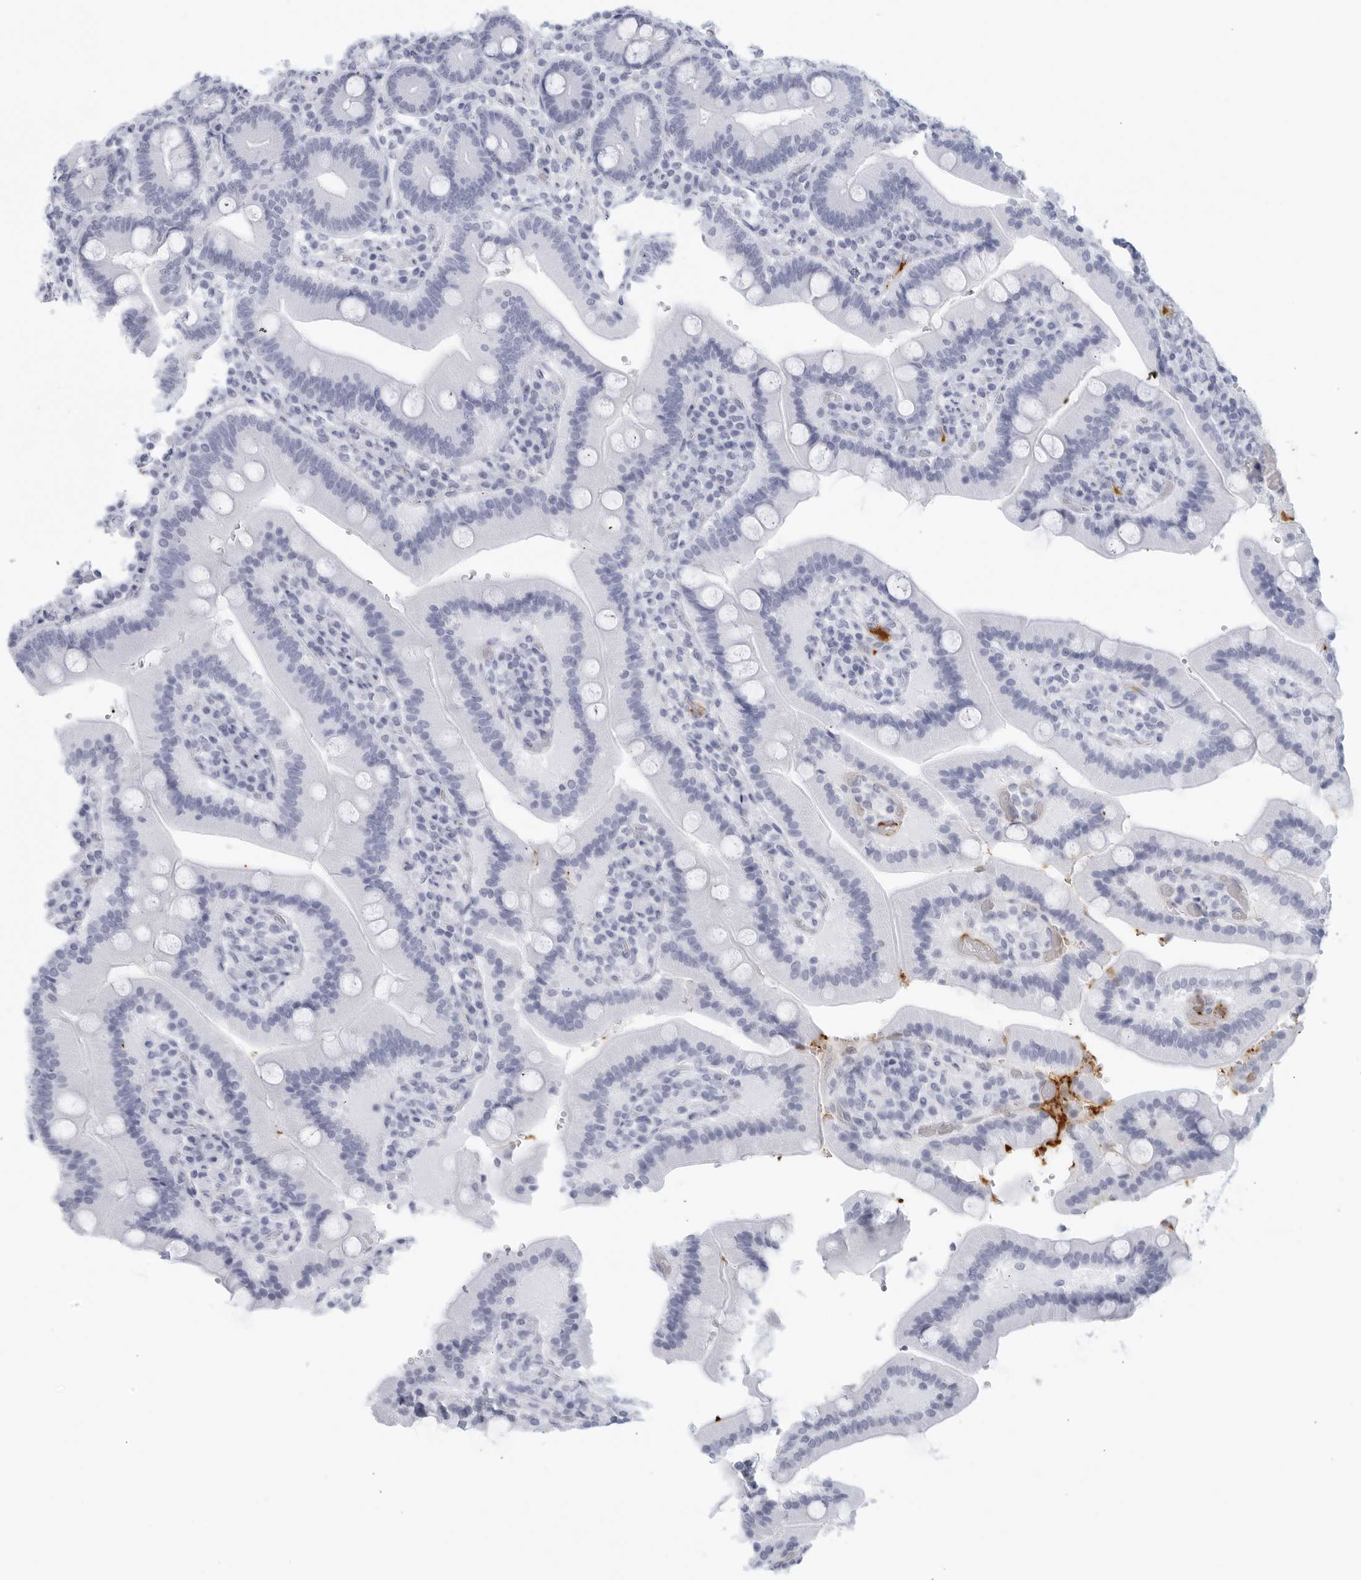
{"staining": {"intensity": "negative", "quantity": "none", "location": "none"}, "tissue": "duodenum", "cell_type": "Glandular cells", "image_type": "normal", "snomed": [{"axis": "morphology", "description": "Normal tissue, NOS"}, {"axis": "topography", "description": "Duodenum"}], "caption": "Human duodenum stained for a protein using immunohistochemistry reveals no staining in glandular cells.", "gene": "FGG", "patient": {"sex": "female", "age": 62}}